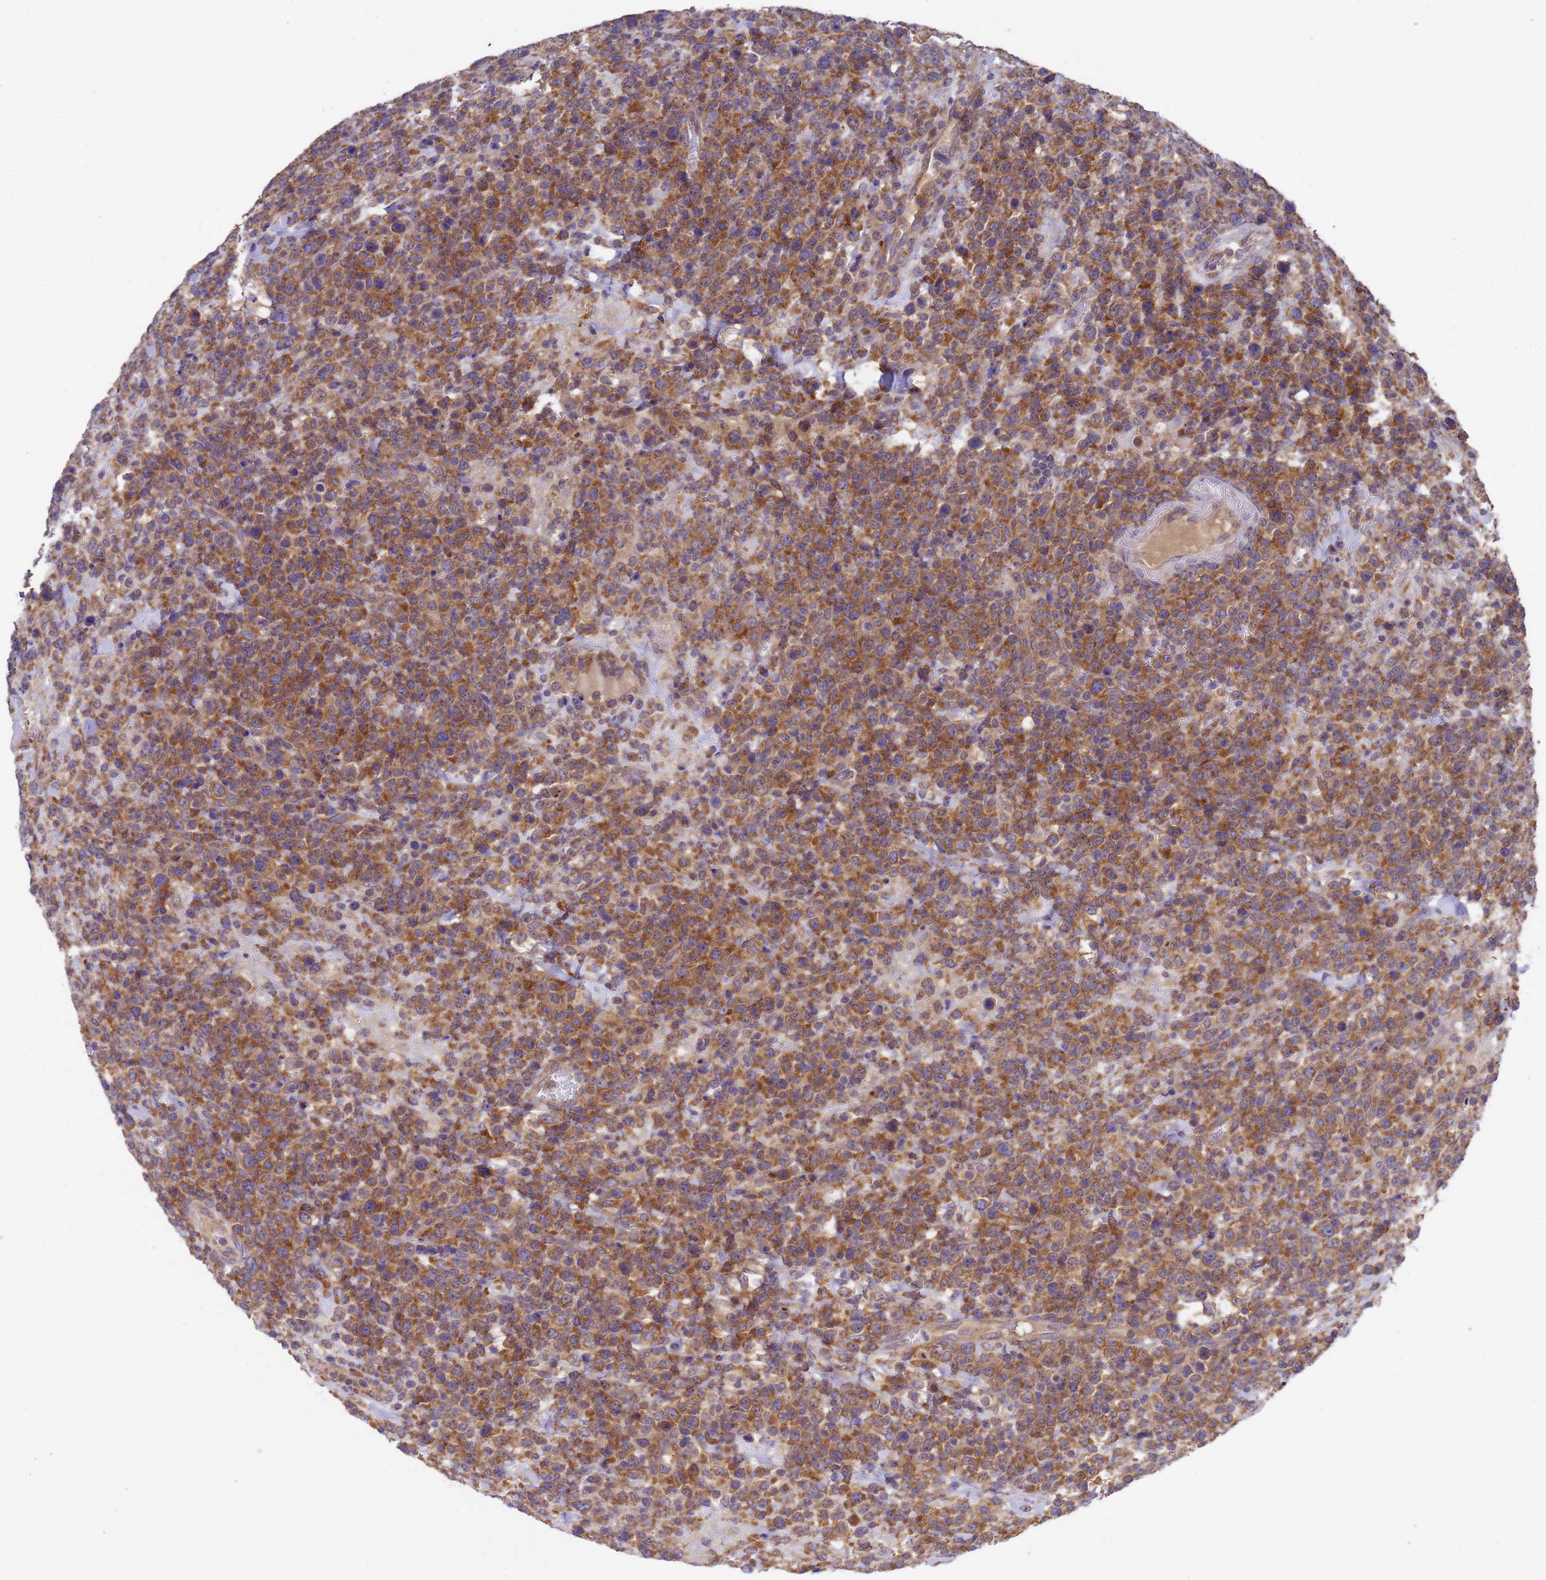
{"staining": {"intensity": "moderate", "quantity": ">75%", "location": "cytoplasmic/membranous"}, "tissue": "lymphoma", "cell_type": "Tumor cells", "image_type": "cancer", "snomed": [{"axis": "morphology", "description": "Malignant lymphoma, non-Hodgkin's type, High grade"}, {"axis": "topography", "description": "Colon"}], "caption": "A medium amount of moderate cytoplasmic/membranous expression is seen in approximately >75% of tumor cells in malignant lymphoma, non-Hodgkin's type (high-grade) tissue.", "gene": "DCAF12L2", "patient": {"sex": "female", "age": 53}}